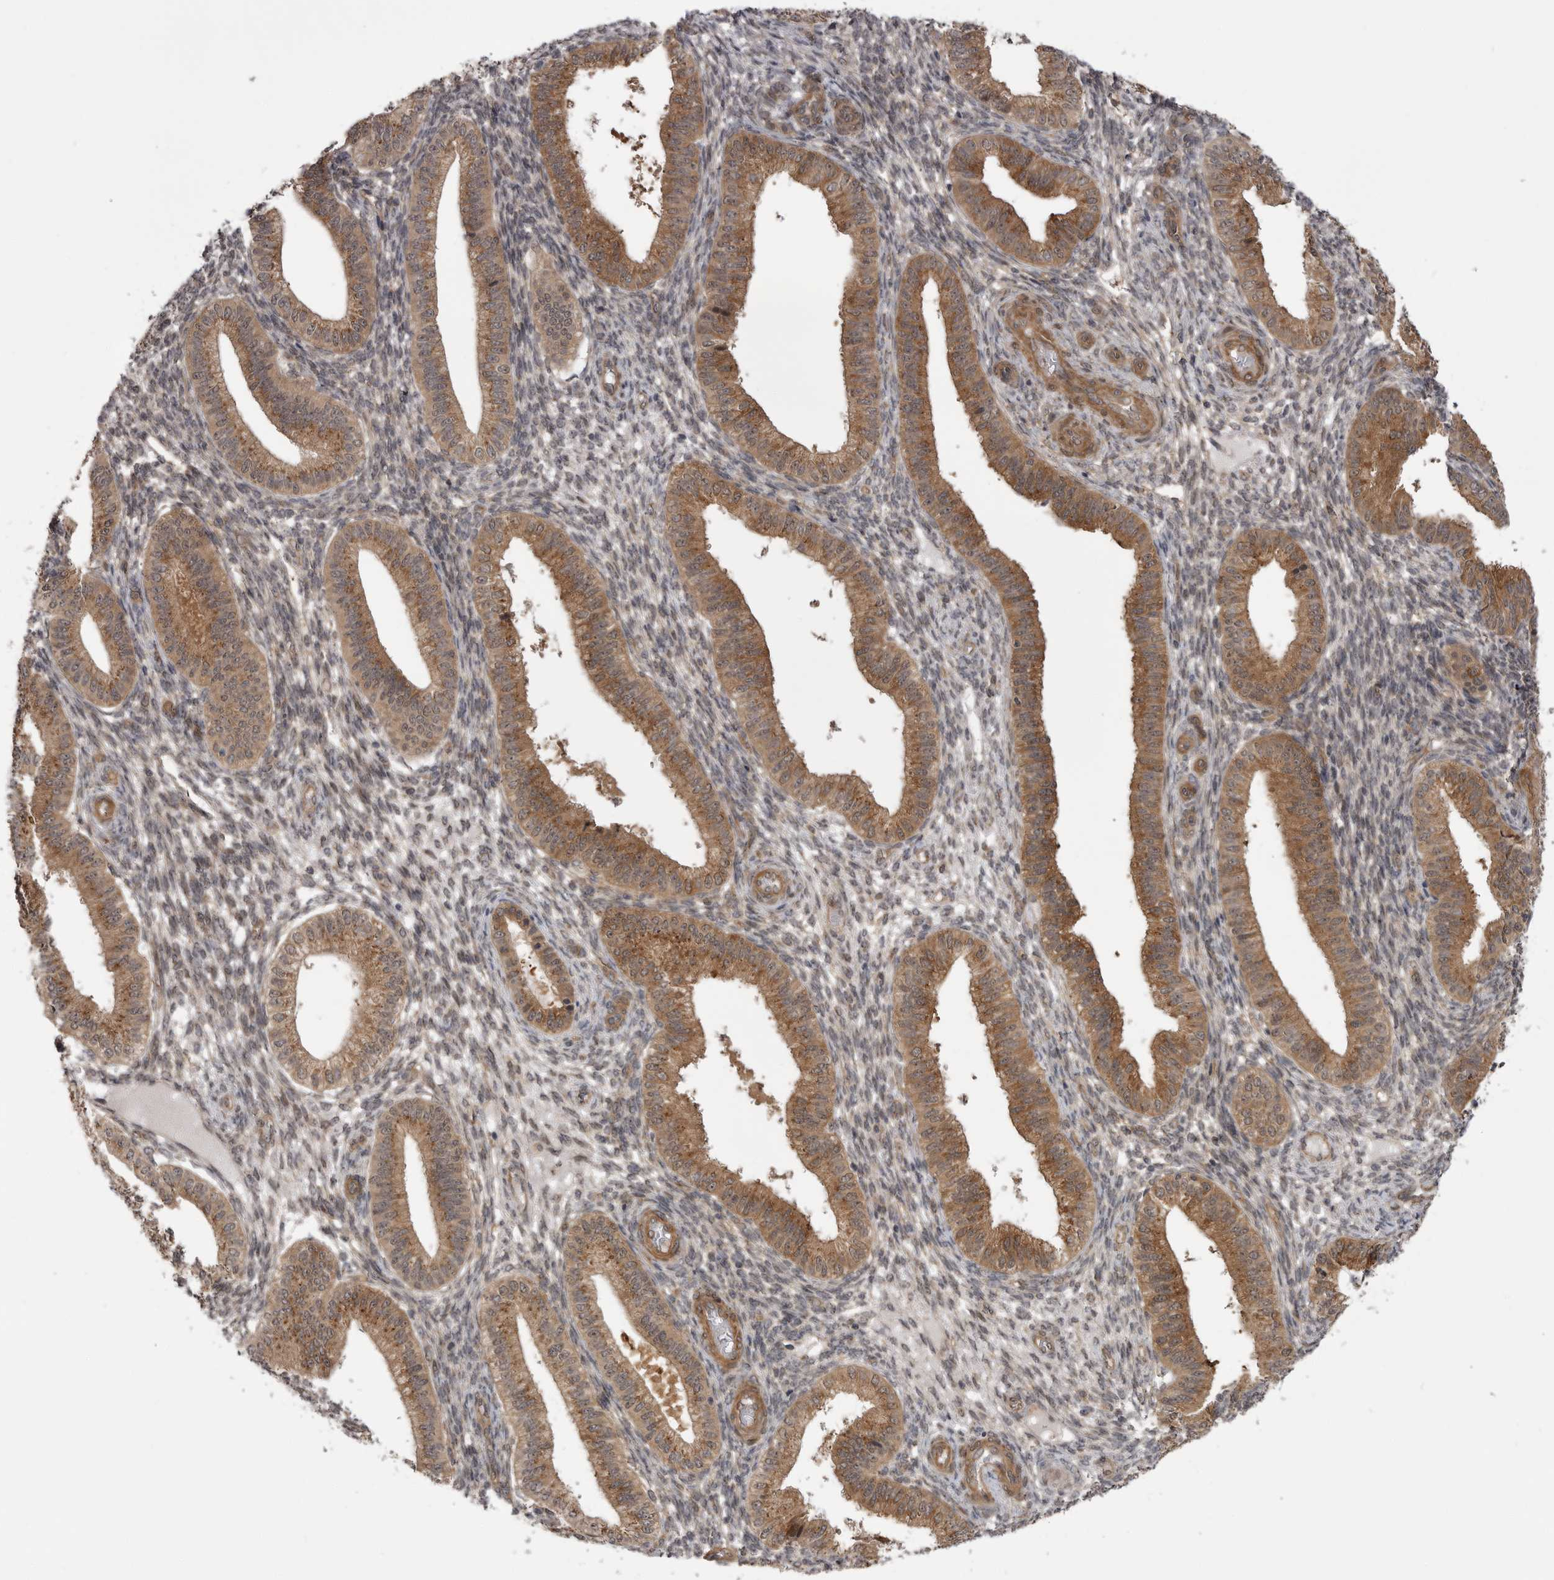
{"staining": {"intensity": "weak", "quantity": "<25%", "location": "nuclear"}, "tissue": "endometrium", "cell_type": "Cells in endometrial stroma", "image_type": "normal", "snomed": [{"axis": "morphology", "description": "Normal tissue, NOS"}, {"axis": "topography", "description": "Endometrium"}], "caption": "This histopathology image is of unremarkable endometrium stained with immunohistochemistry to label a protein in brown with the nuclei are counter-stained blue. There is no staining in cells in endometrial stroma.", "gene": "PDCL", "patient": {"sex": "female", "age": 39}}